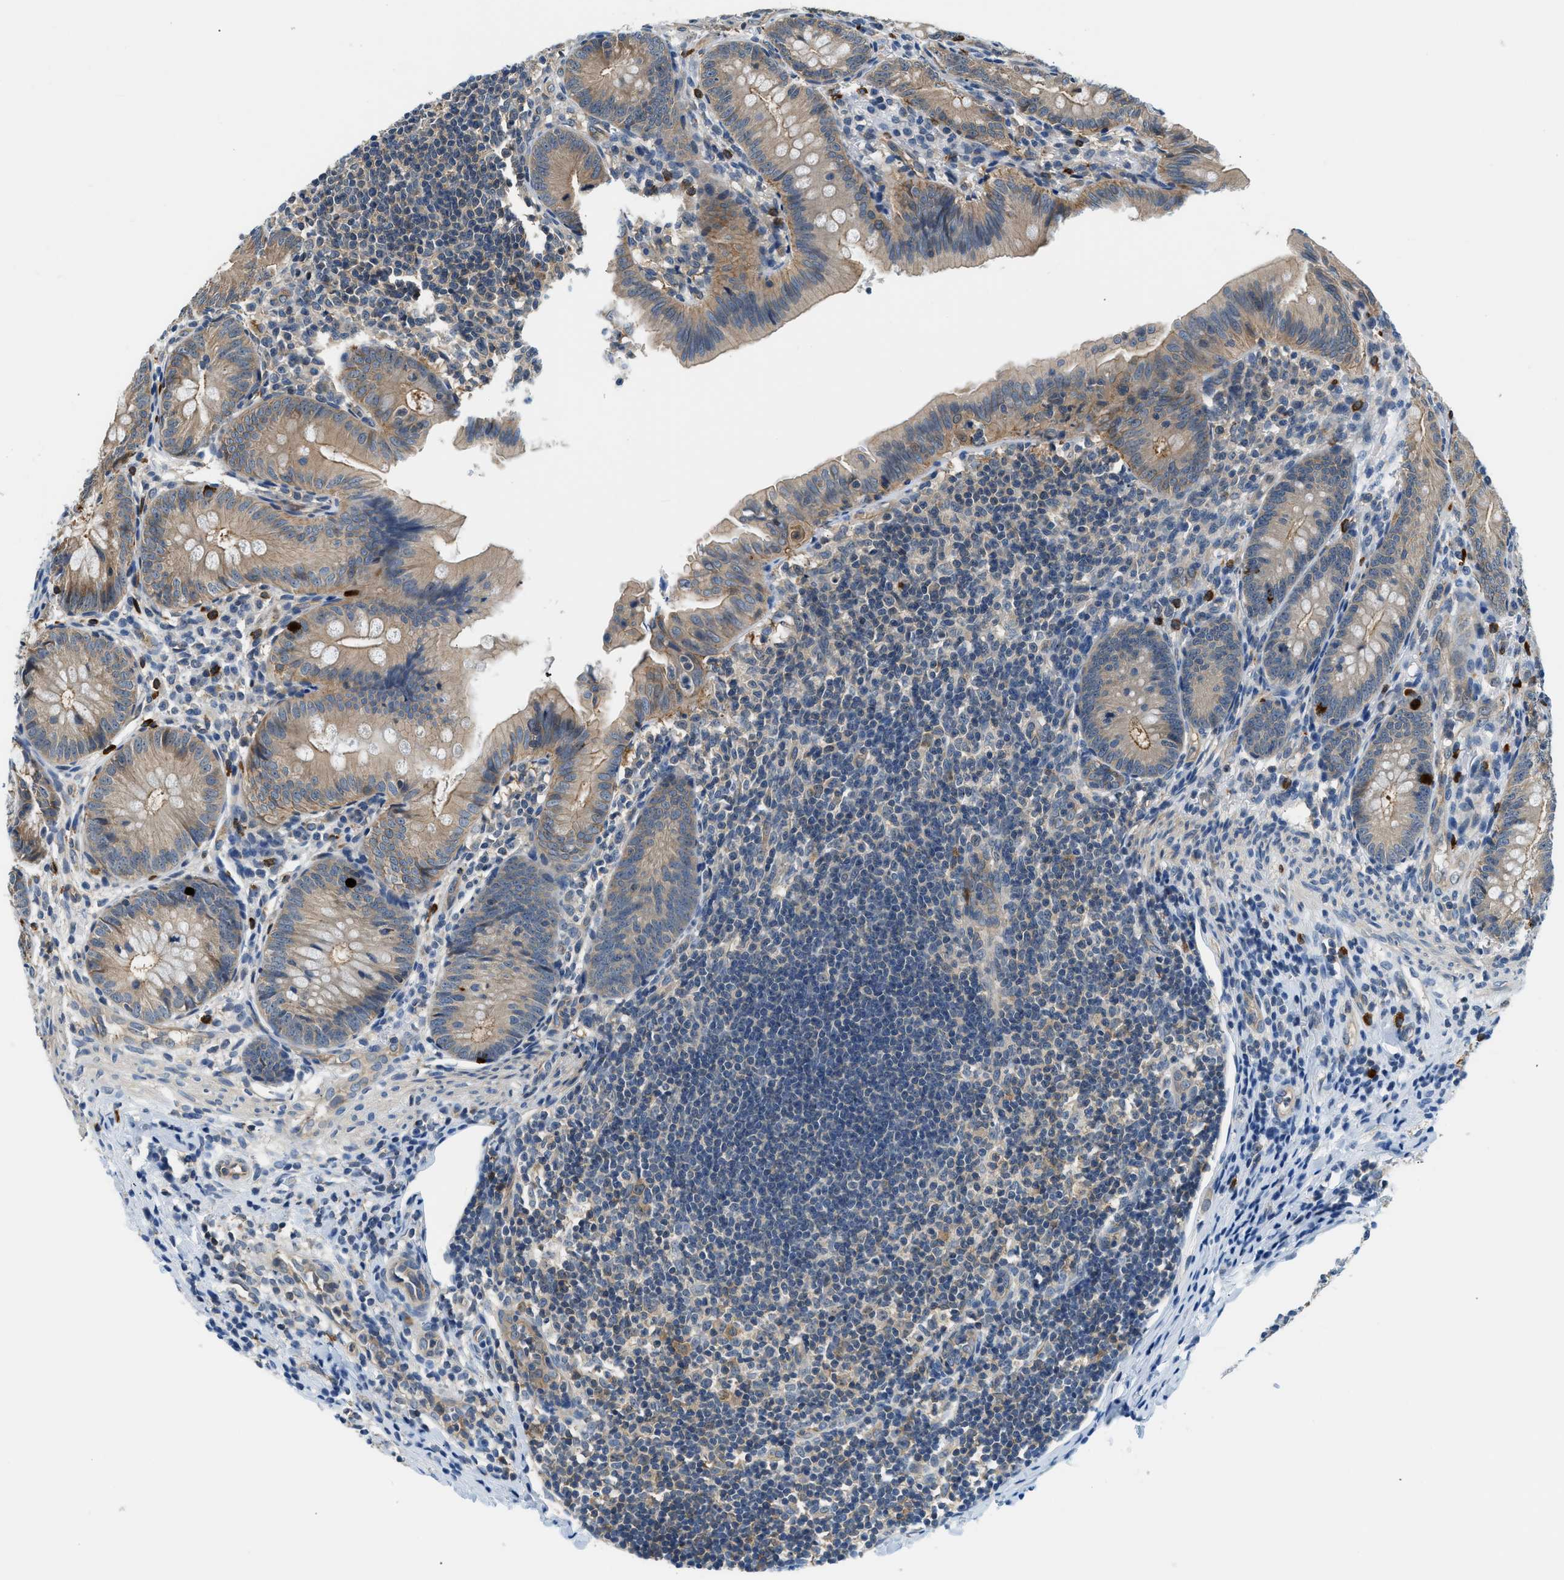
{"staining": {"intensity": "weak", "quantity": ">75%", "location": "cytoplasmic/membranous"}, "tissue": "appendix", "cell_type": "Glandular cells", "image_type": "normal", "snomed": [{"axis": "morphology", "description": "Normal tissue, NOS"}, {"axis": "topography", "description": "Appendix"}], "caption": "Appendix stained with IHC demonstrates weak cytoplasmic/membranous positivity in about >75% of glandular cells.", "gene": "CBLB", "patient": {"sex": "male", "age": 1}}